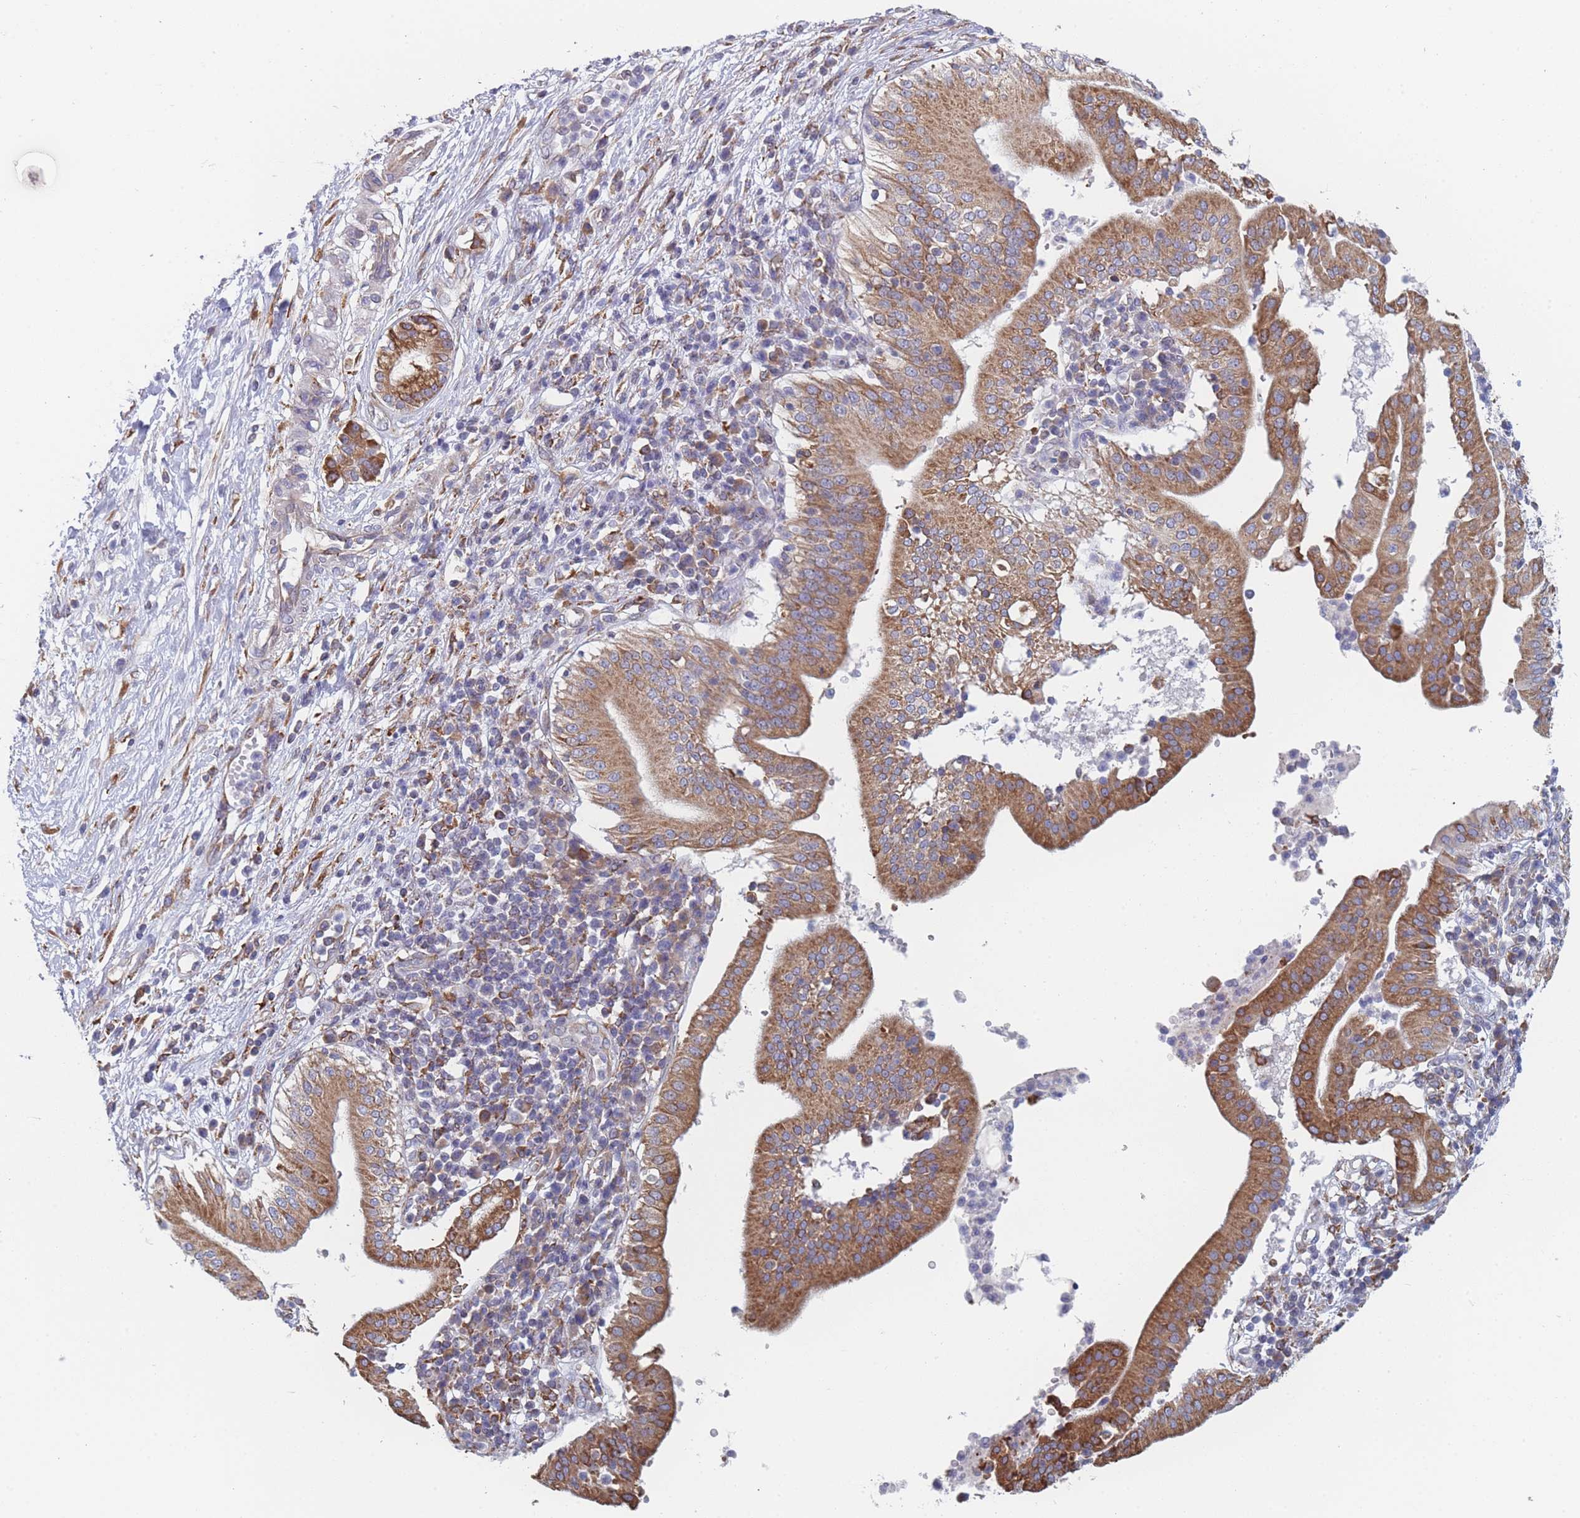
{"staining": {"intensity": "moderate", "quantity": ">75%", "location": "cytoplasmic/membranous"}, "tissue": "pancreatic cancer", "cell_type": "Tumor cells", "image_type": "cancer", "snomed": [{"axis": "morphology", "description": "Adenocarcinoma, NOS"}, {"axis": "topography", "description": "Pancreas"}], "caption": "Protein expression analysis of pancreatic cancer (adenocarcinoma) reveals moderate cytoplasmic/membranous expression in about >75% of tumor cells.", "gene": "OR7C2", "patient": {"sex": "male", "age": 68}}